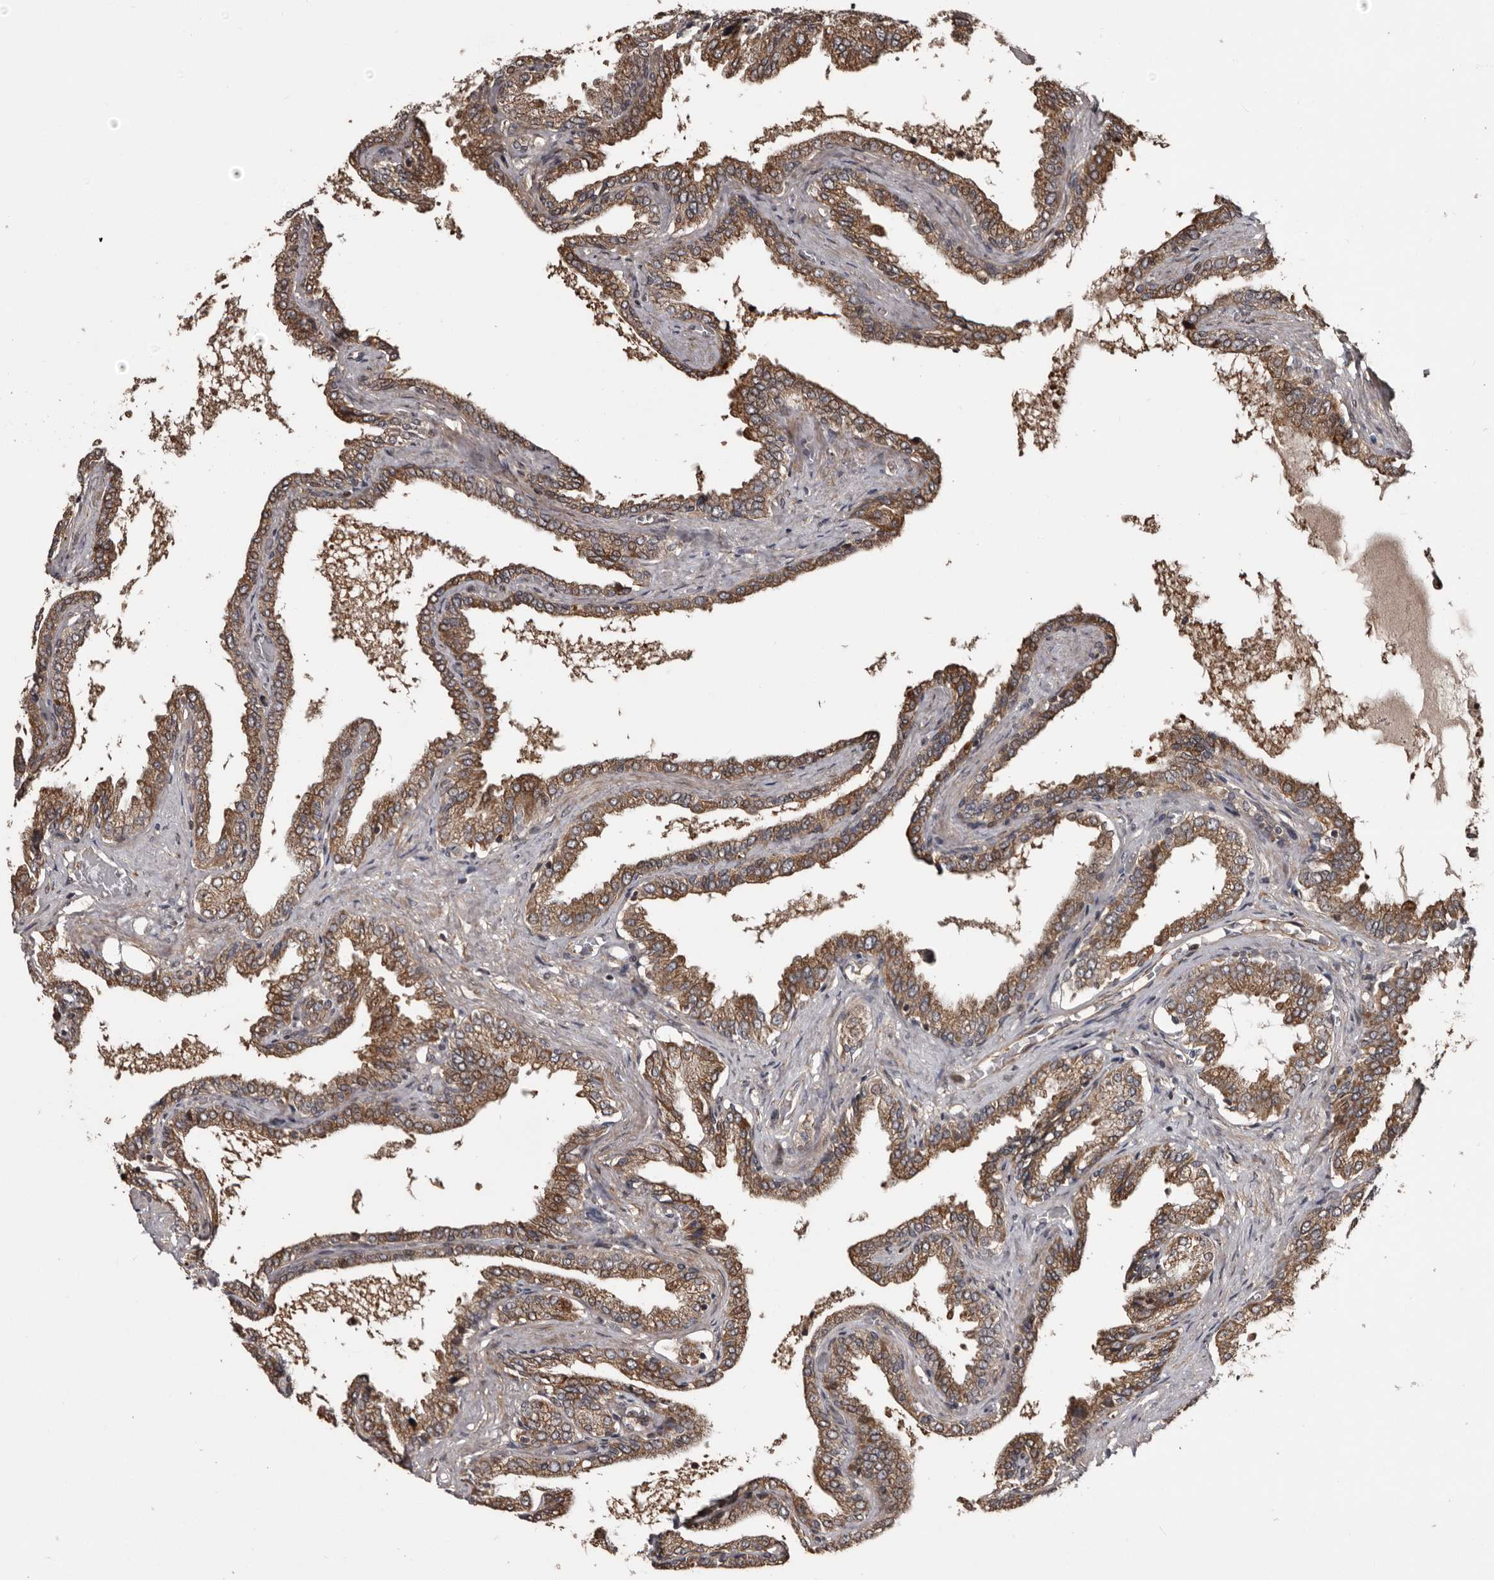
{"staining": {"intensity": "moderate", "quantity": ">75%", "location": "cytoplasmic/membranous"}, "tissue": "seminal vesicle", "cell_type": "Glandular cells", "image_type": "normal", "snomed": [{"axis": "morphology", "description": "Normal tissue, NOS"}, {"axis": "topography", "description": "Seminal veicle"}], "caption": "This is a photomicrograph of IHC staining of benign seminal vesicle, which shows moderate staining in the cytoplasmic/membranous of glandular cells.", "gene": "SERTAD4", "patient": {"sex": "male", "age": 46}}